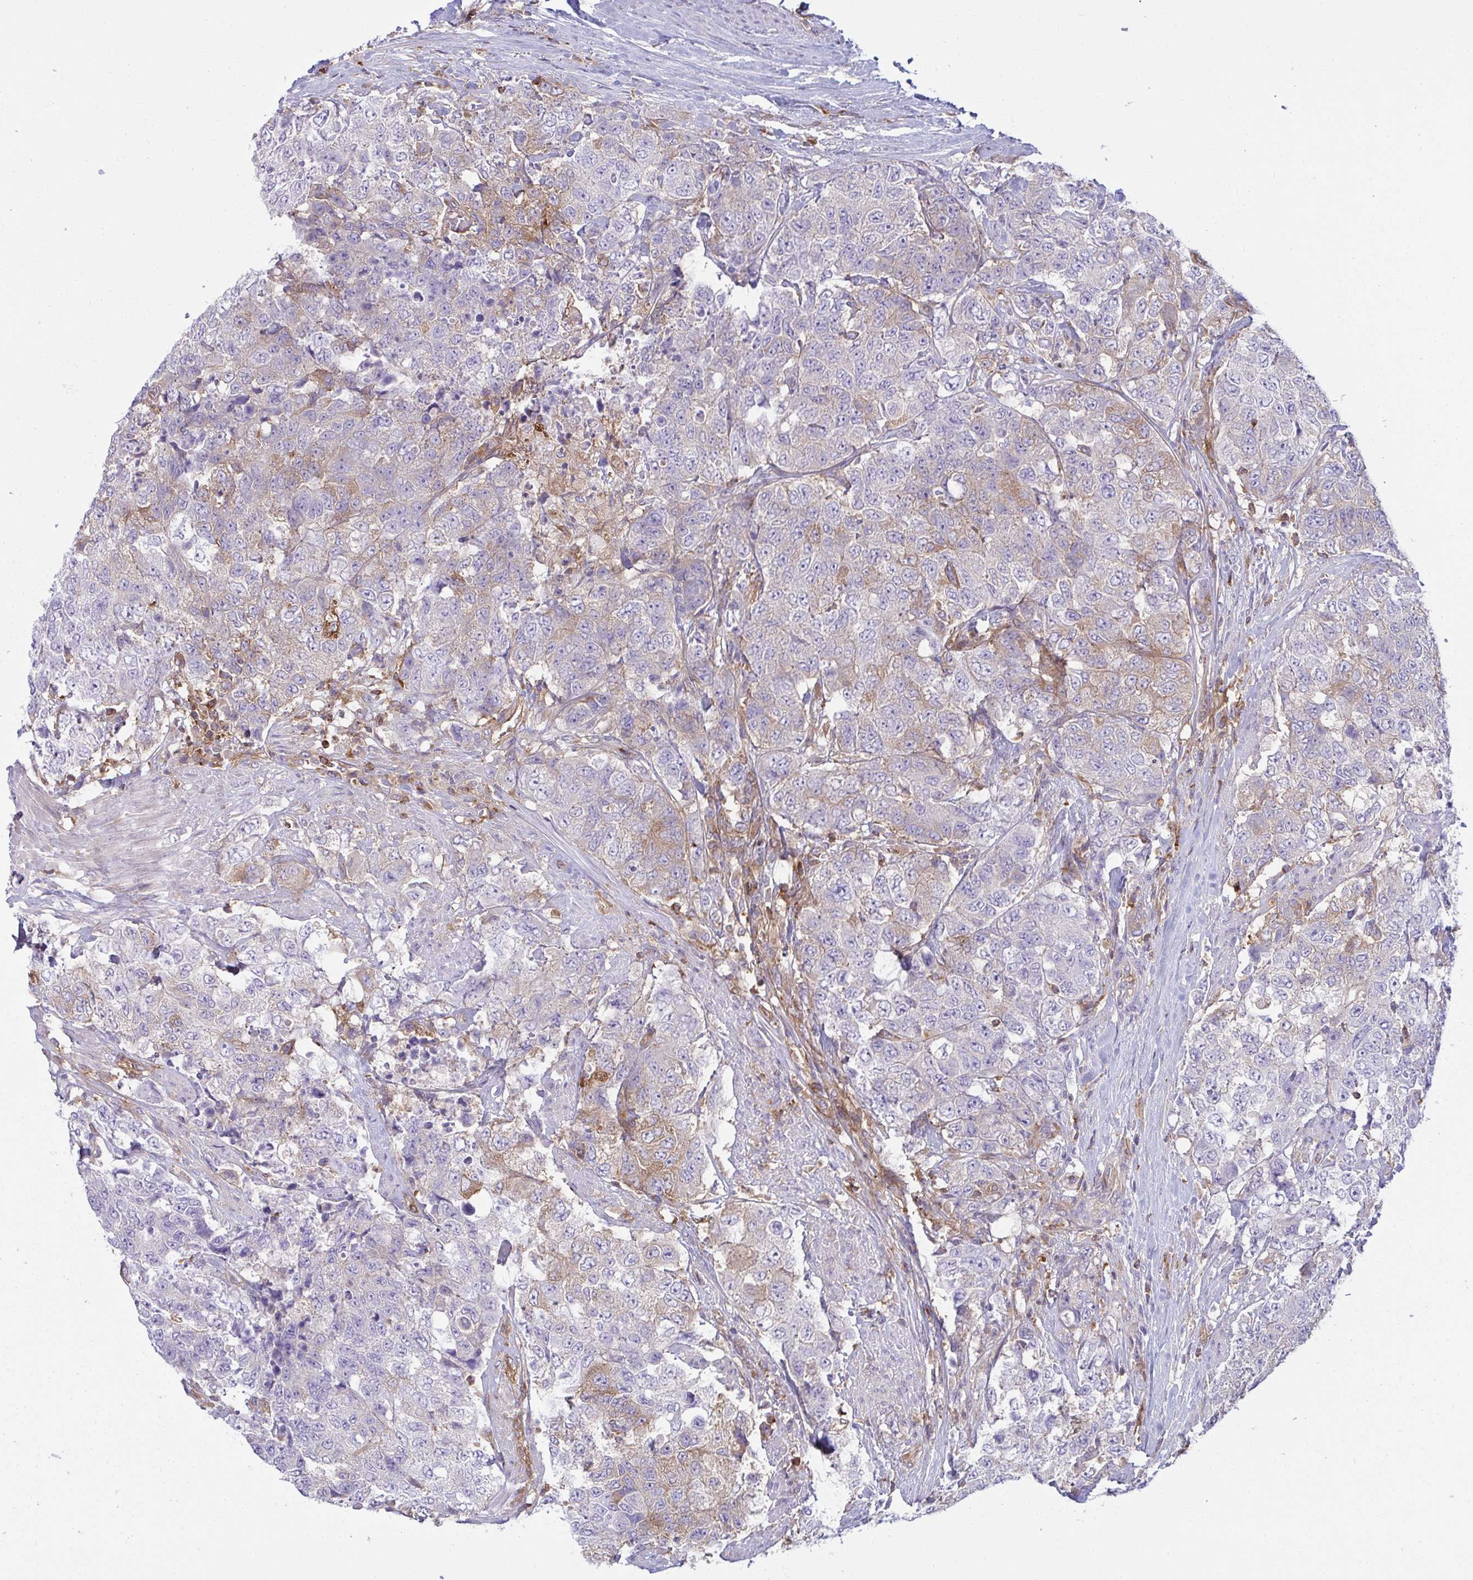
{"staining": {"intensity": "weak", "quantity": "<25%", "location": "cytoplasmic/membranous"}, "tissue": "urothelial cancer", "cell_type": "Tumor cells", "image_type": "cancer", "snomed": [{"axis": "morphology", "description": "Urothelial carcinoma, High grade"}, {"axis": "topography", "description": "Urinary bladder"}], "caption": "This is a histopathology image of immunohistochemistry staining of urothelial cancer, which shows no staining in tumor cells.", "gene": "TSC22D3", "patient": {"sex": "female", "age": 78}}